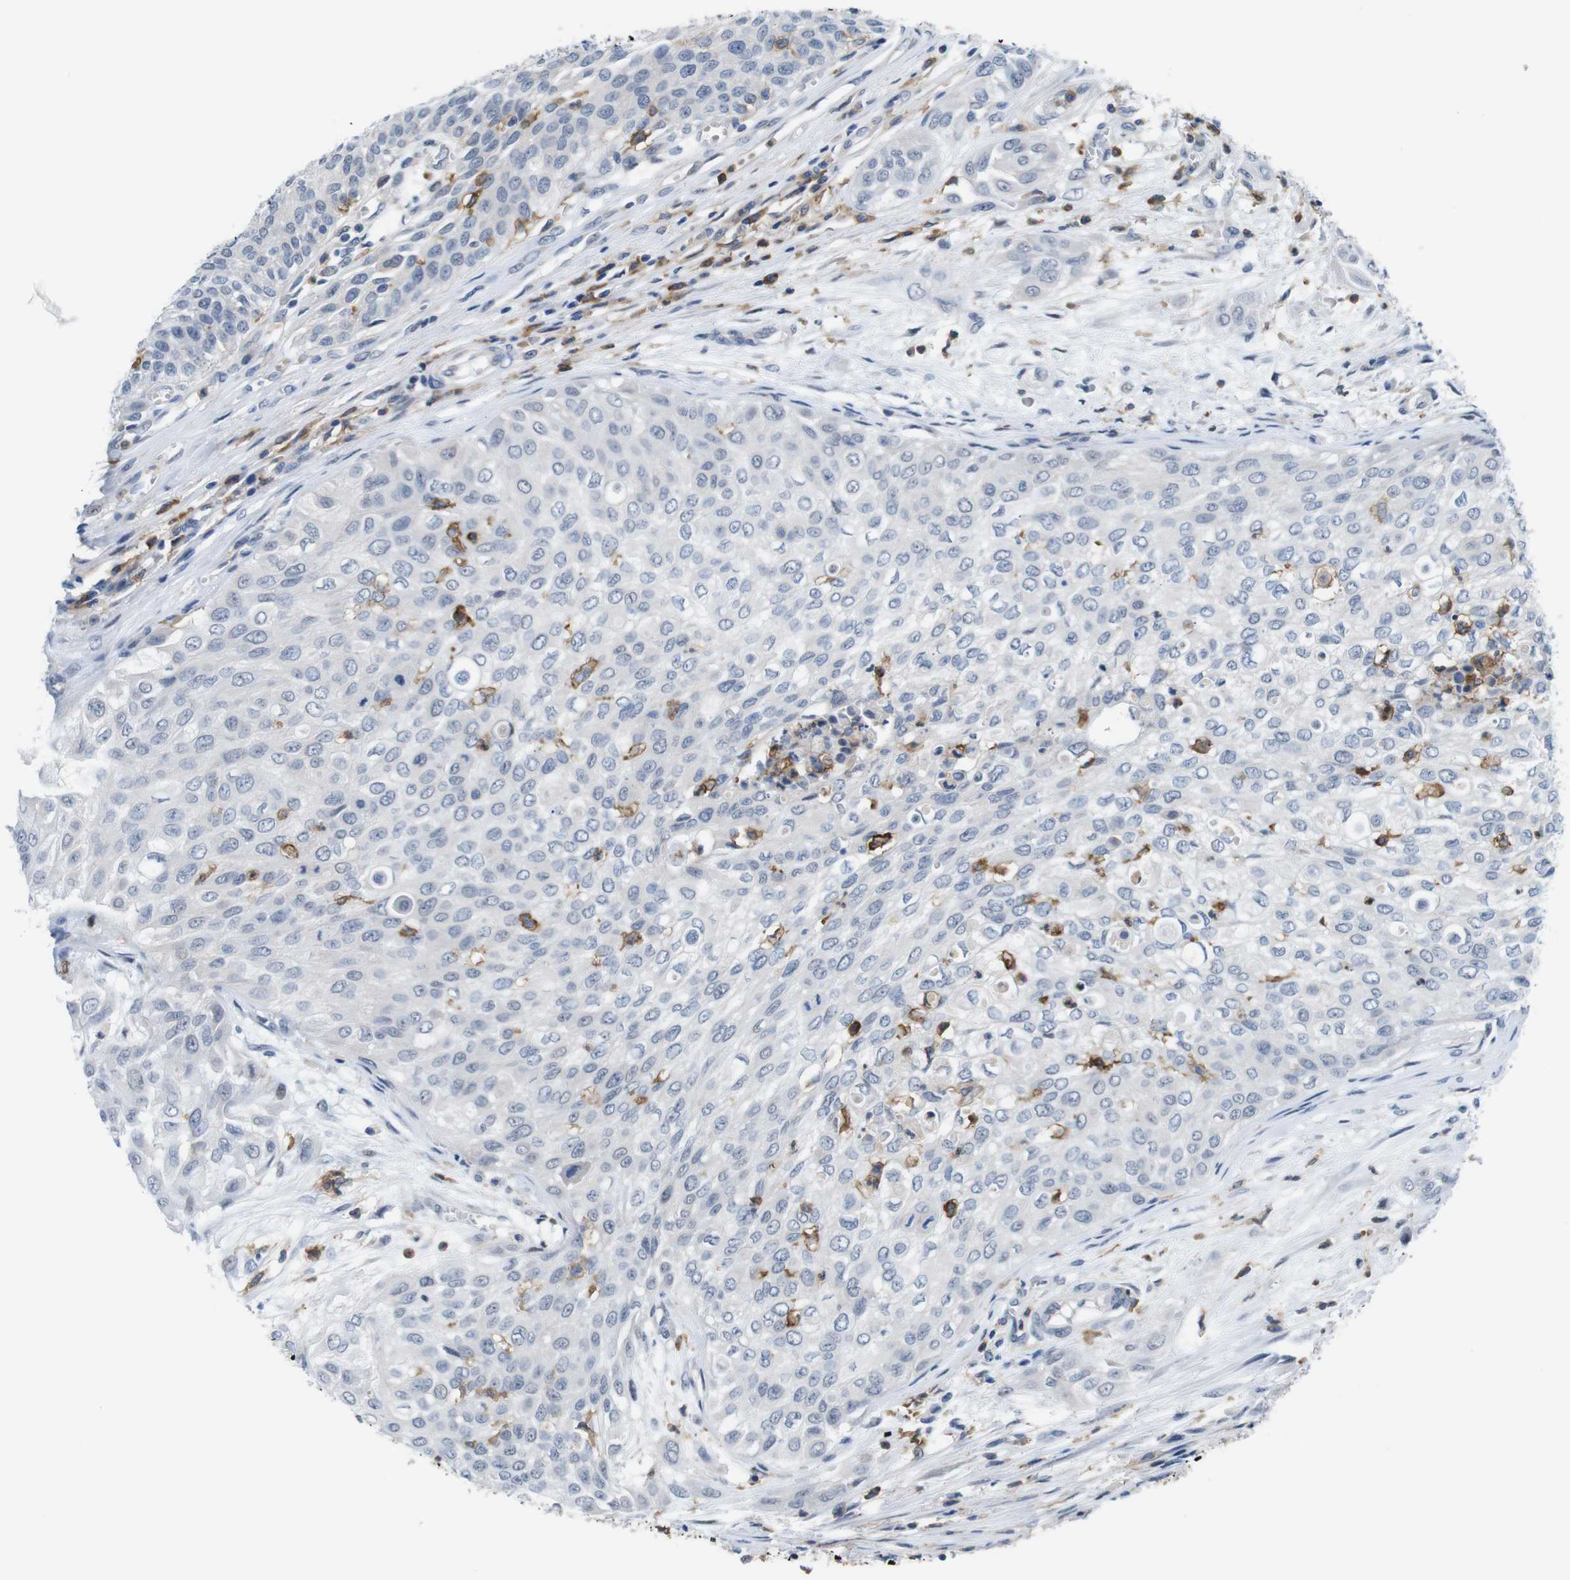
{"staining": {"intensity": "negative", "quantity": "none", "location": "none"}, "tissue": "urothelial cancer", "cell_type": "Tumor cells", "image_type": "cancer", "snomed": [{"axis": "morphology", "description": "Urothelial carcinoma, High grade"}, {"axis": "topography", "description": "Urinary bladder"}], "caption": "This is an immunohistochemistry micrograph of human urothelial cancer. There is no positivity in tumor cells.", "gene": "CD300C", "patient": {"sex": "male", "age": 57}}